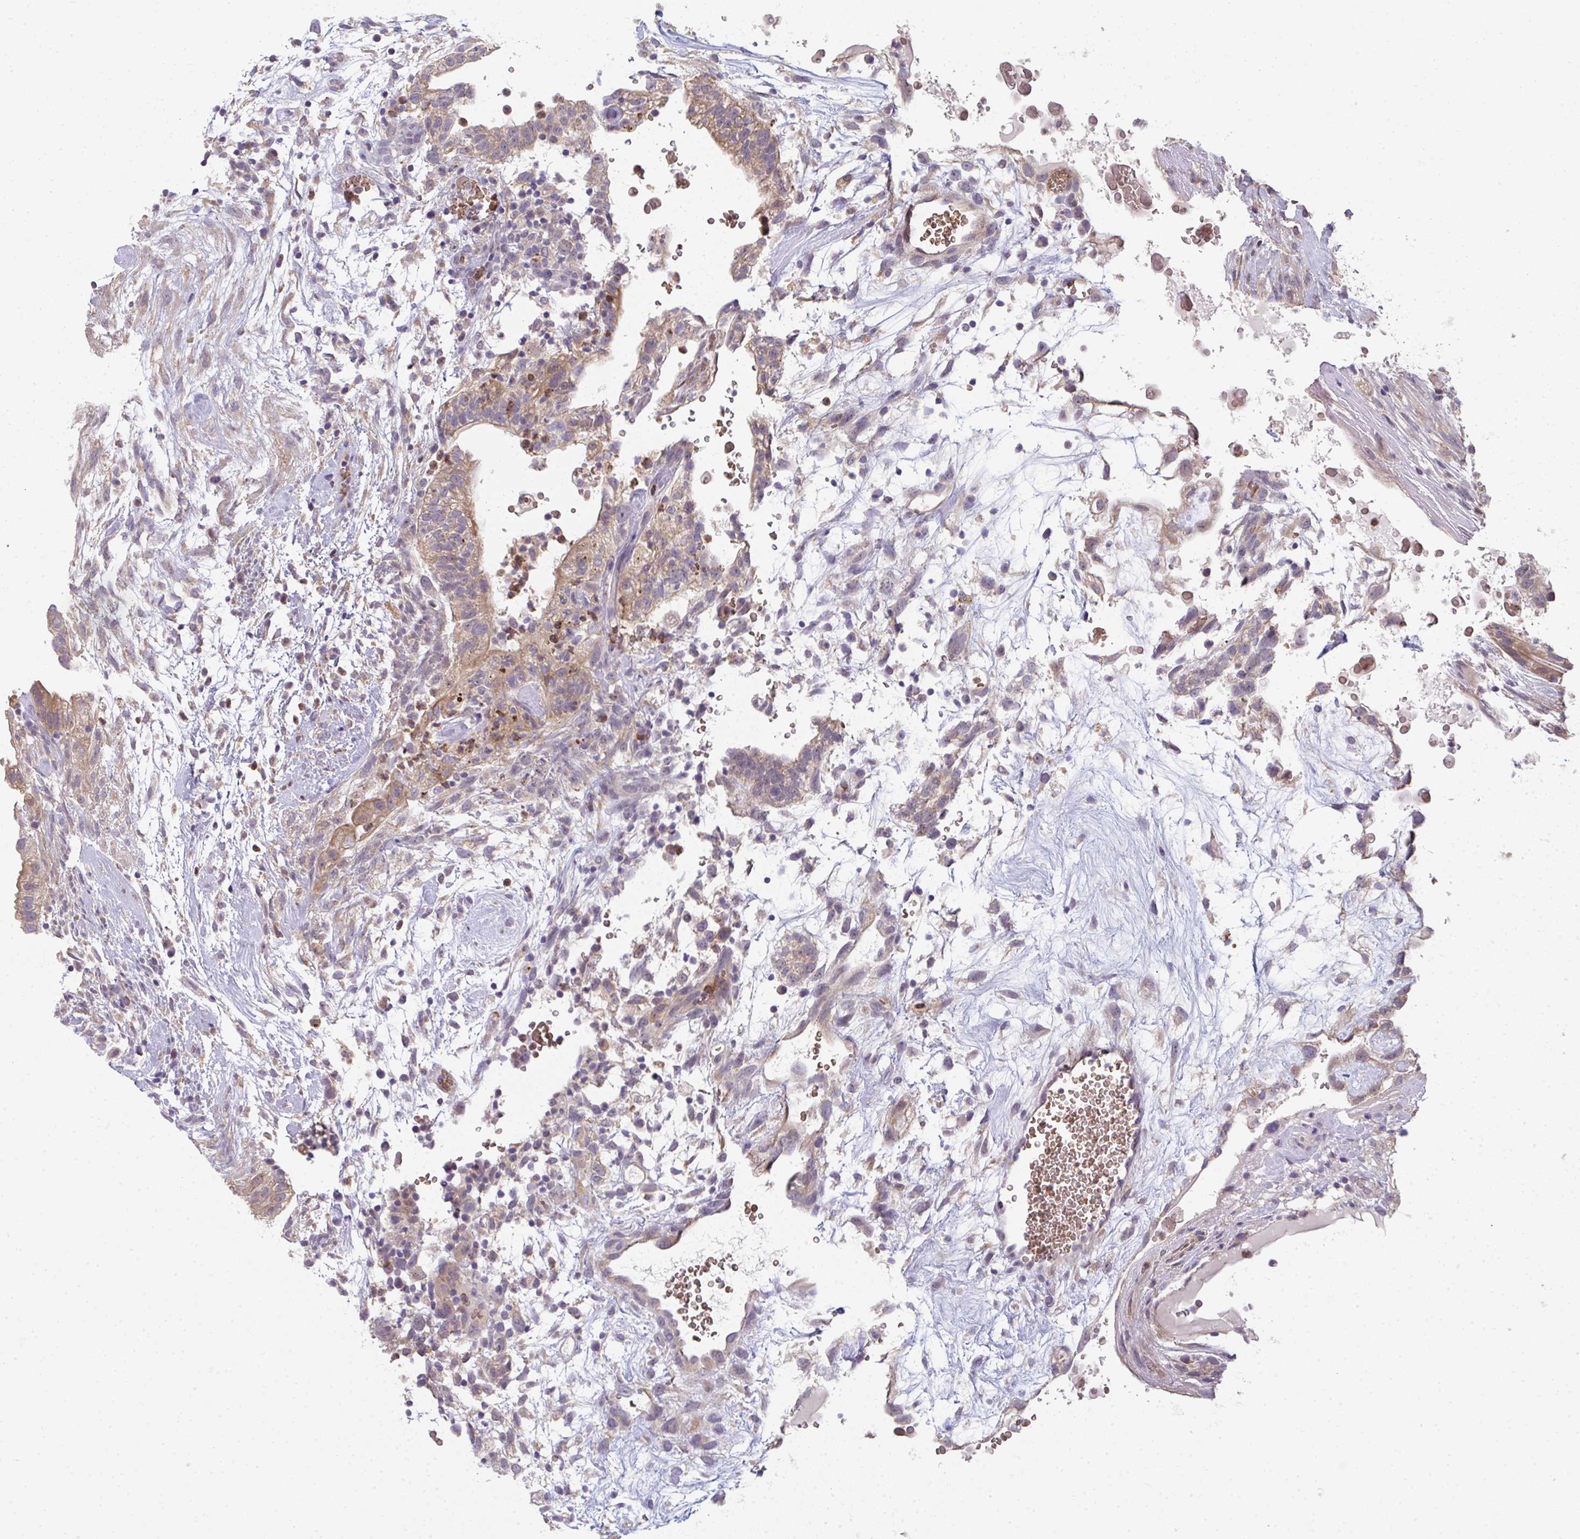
{"staining": {"intensity": "moderate", "quantity": ">75%", "location": "cytoplasmic/membranous"}, "tissue": "testis cancer", "cell_type": "Tumor cells", "image_type": "cancer", "snomed": [{"axis": "morphology", "description": "Carcinoma, Embryonal, NOS"}, {"axis": "topography", "description": "Testis"}], "caption": "Protein positivity by IHC reveals moderate cytoplasmic/membranous expression in approximately >75% of tumor cells in testis cancer (embryonal carcinoma). The staining is performed using DAB (3,3'-diaminobenzidine) brown chromogen to label protein expression. The nuclei are counter-stained blue using hematoxylin.", "gene": "RIOK1", "patient": {"sex": "male", "age": 32}}